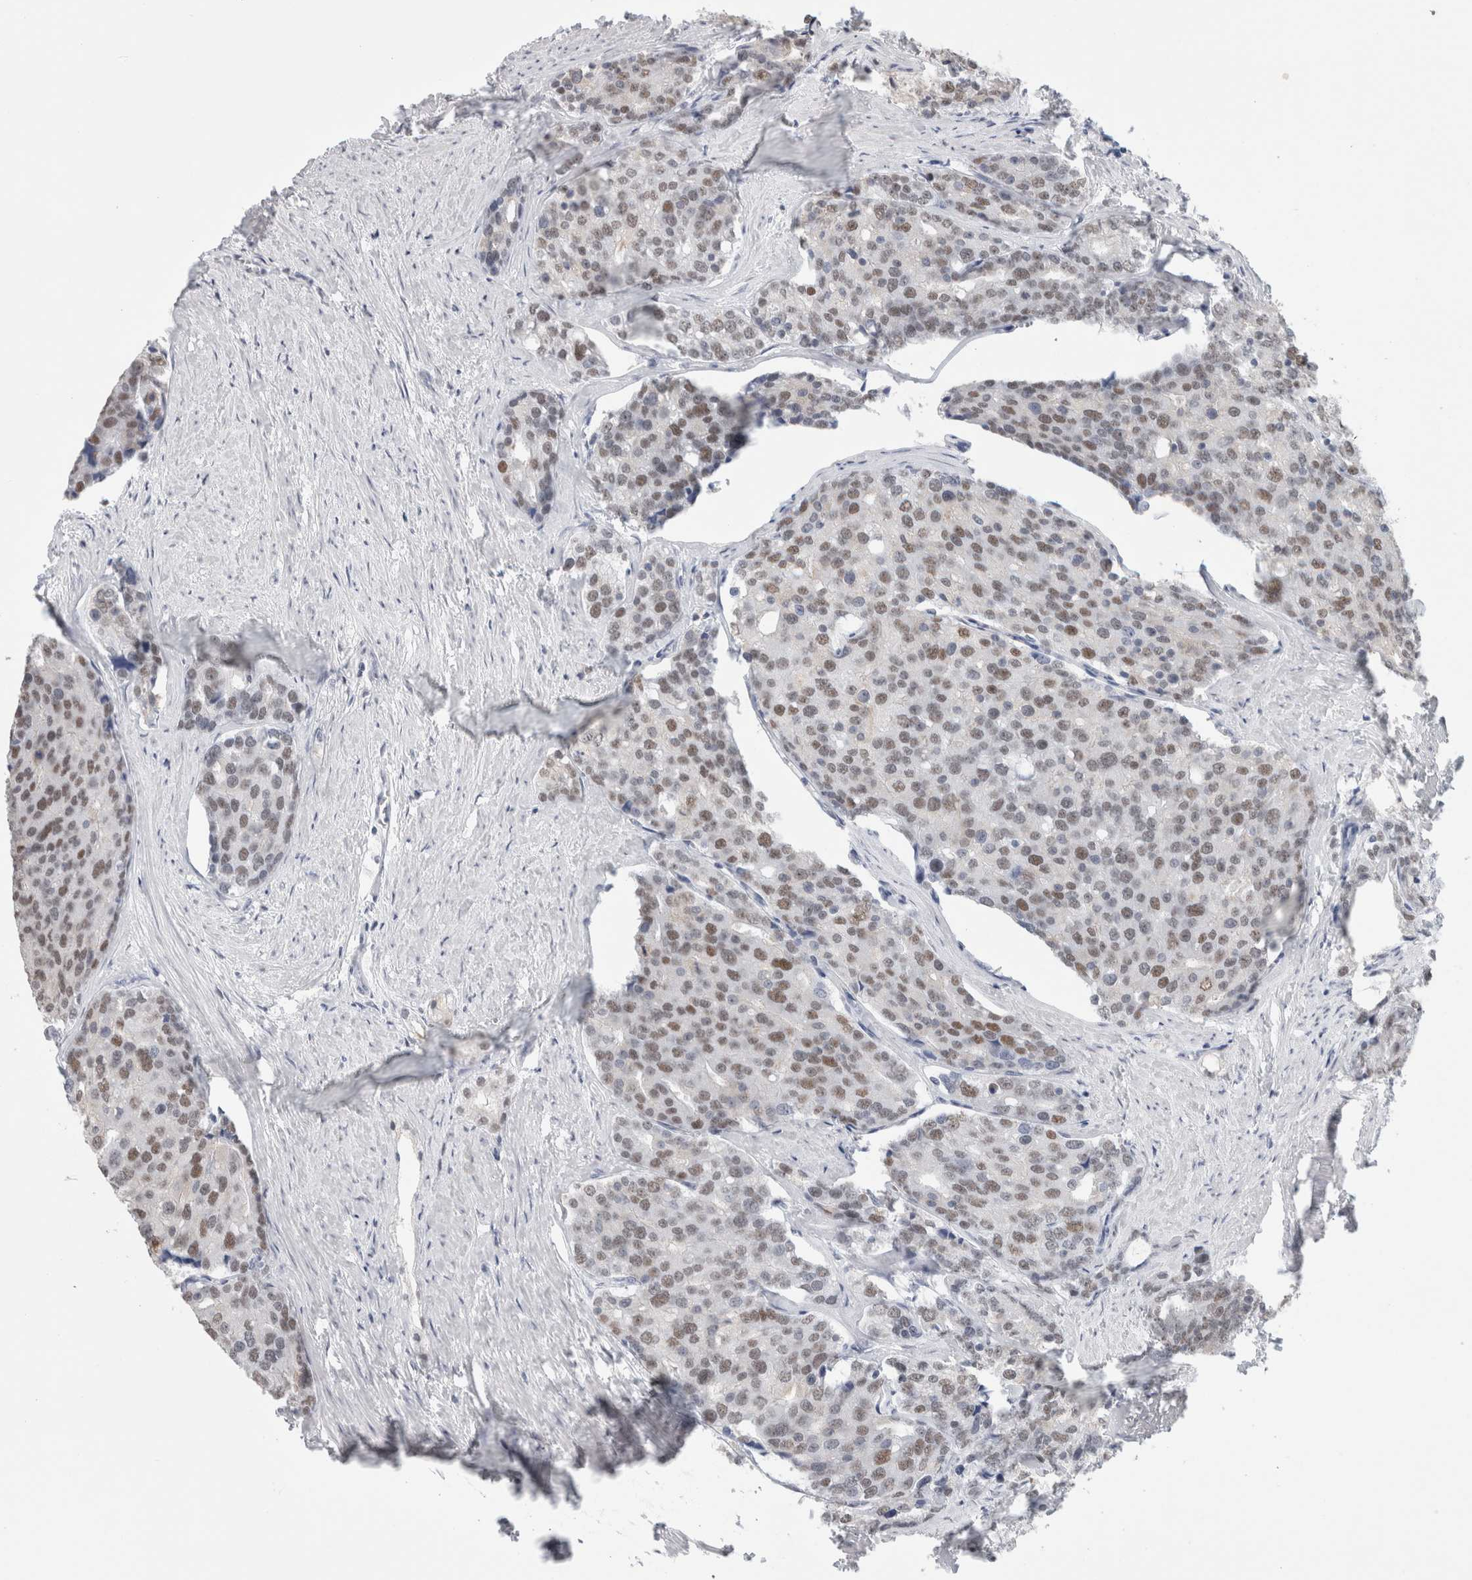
{"staining": {"intensity": "moderate", "quantity": "25%-75%", "location": "nuclear"}, "tissue": "prostate cancer", "cell_type": "Tumor cells", "image_type": "cancer", "snomed": [{"axis": "morphology", "description": "Adenocarcinoma, High grade"}, {"axis": "topography", "description": "Prostate"}], "caption": "Human prostate cancer (high-grade adenocarcinoma) stained with a protein marker displays moderate staining in tumor cells.", "gene": "SMARCC1", "patient": {"sex": "male", "age": 50}}